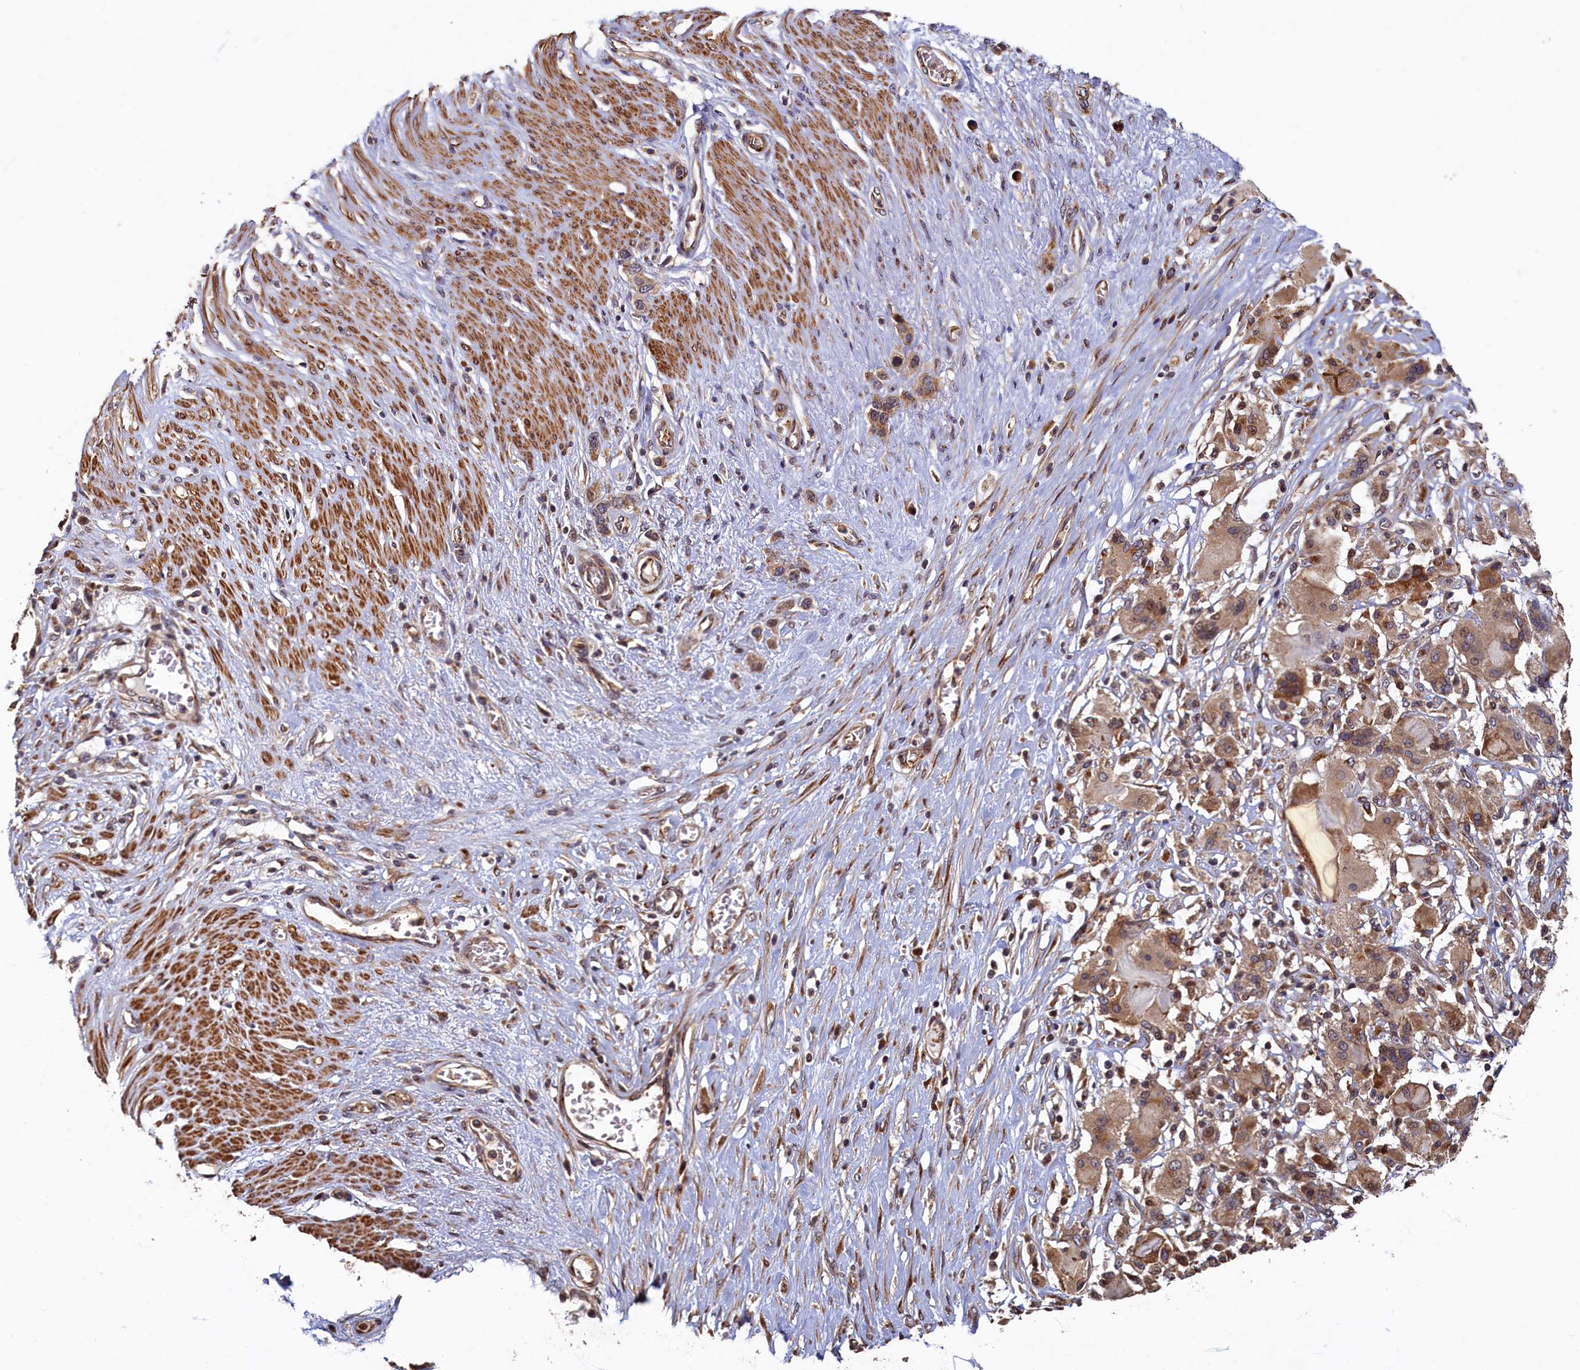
{"staining": {"intensity": "moderate", "quantity": ">75%", "location": "cytoplasmic/membranous"}, "tissue": "stomach cancer", "cell_type": "Tumor cells", "image_type": "cancer", "snomed": [{"axis": "morphology", "description": "Adenocarcinoma, NOS"}, {"axis": "morphology", "description": "Adenocarcinoma, High grade"}, {"axis": "topography", "description": "Stomach, upper"}, {"axis": "topography", "description": "Stomach, lower"}], "caption": "Stomach cancer stained with immunohistochemistry (IHC) shows moderate cytoplasmic/membranous staining in about >75% of tumor cells.", "gene": "TMEM181", "patient": {"sex": "female", "age": 65}}